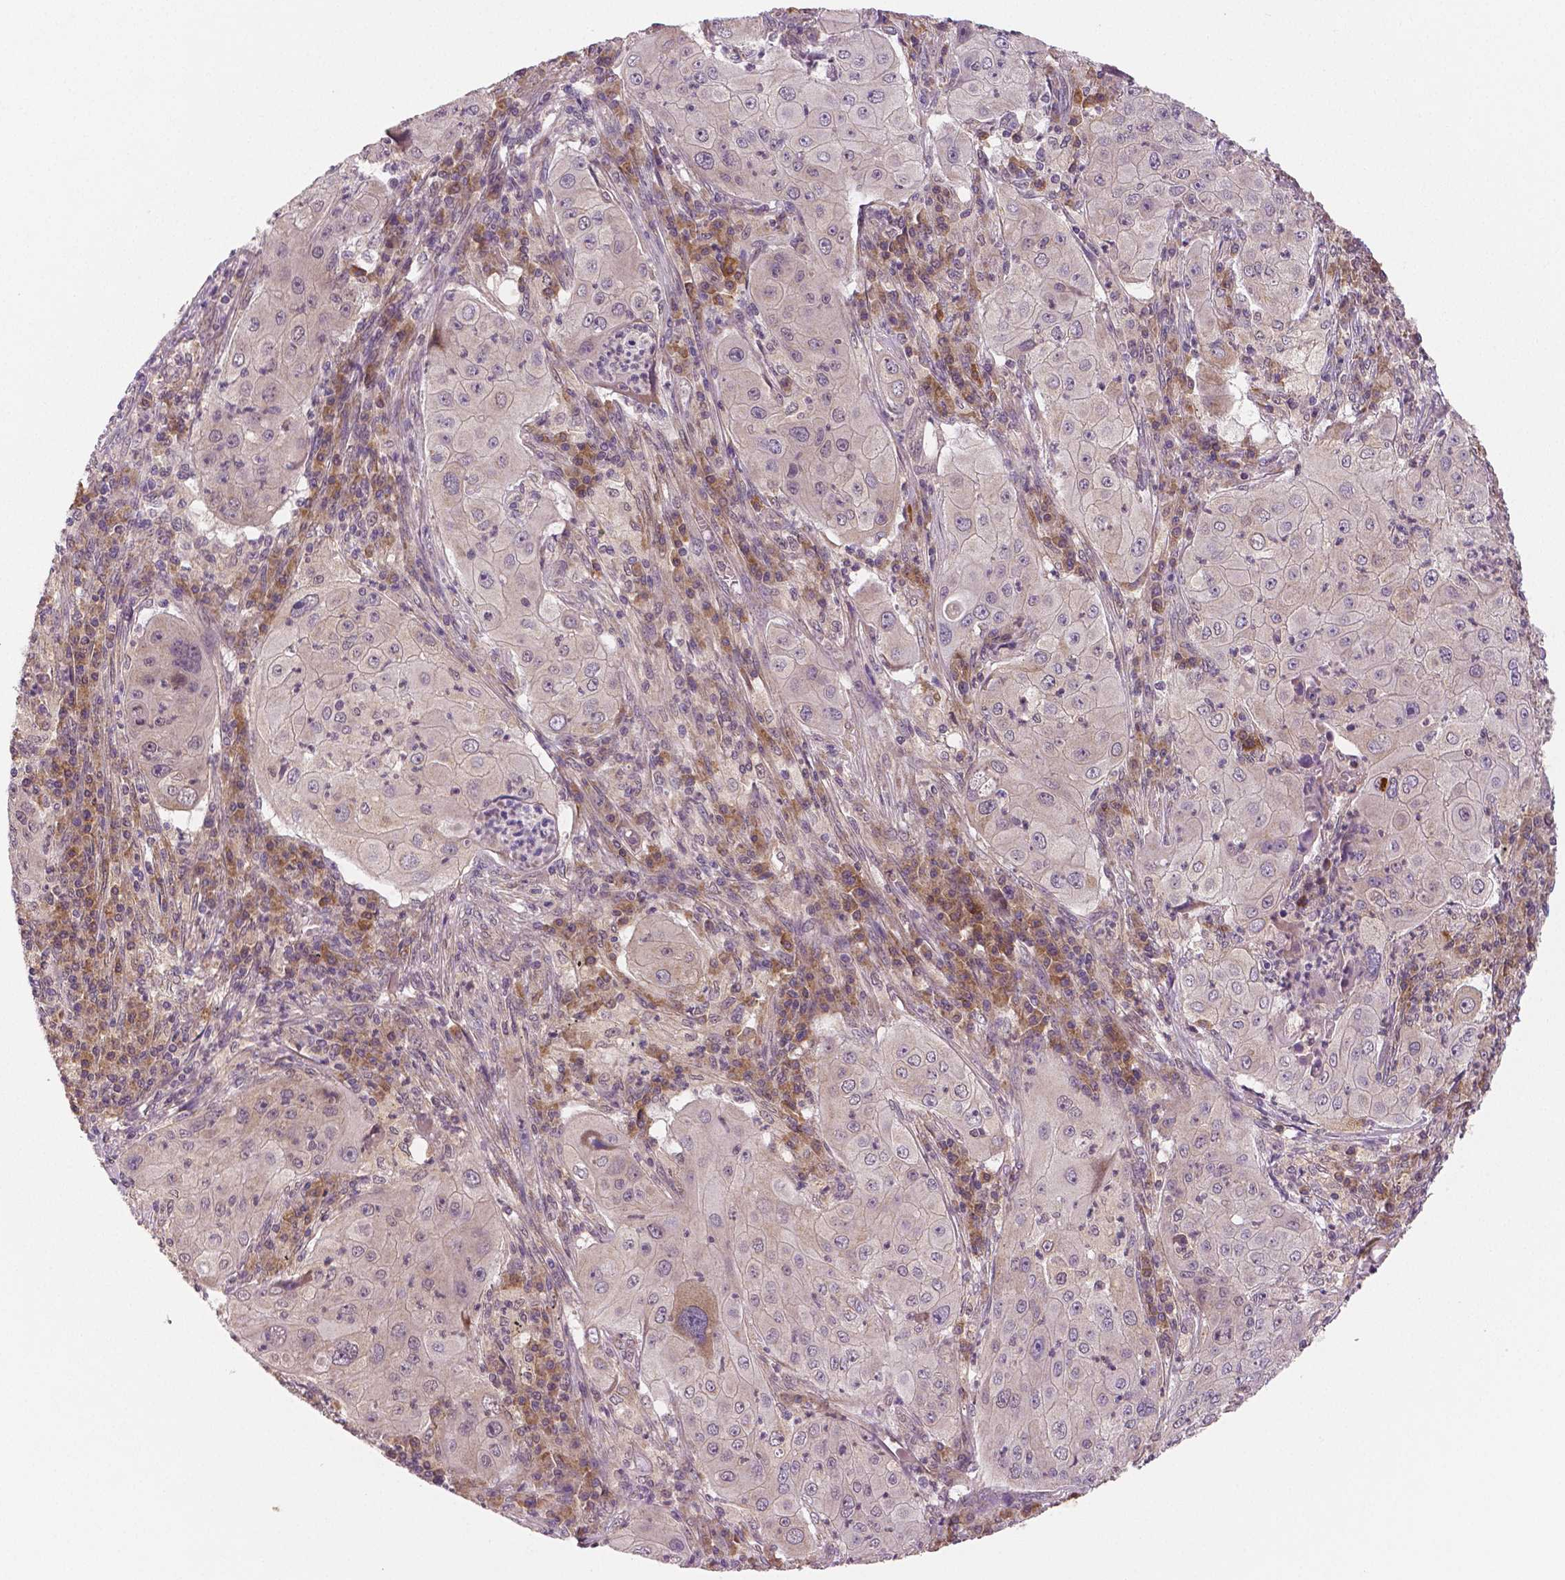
{"staining": {"intensity": "negative", "quantity": "none", "location": "none"}, "tissue": "lung cancer", "cell_type": "Tumor cells", "image_type": "cancer", "snomed": [{"axis": "morphology", "description": "Squamous cell carcinoma, NOS"}, {"axis": "topography", "description": "Lung"}], "caption": "Lung cancer (squamous cell carcinoma) was stained to show a protein in brown. There is no significant staining in tumor cells.", "gene": "STAT3", "patient": {"sex": "female", "age": 59}}